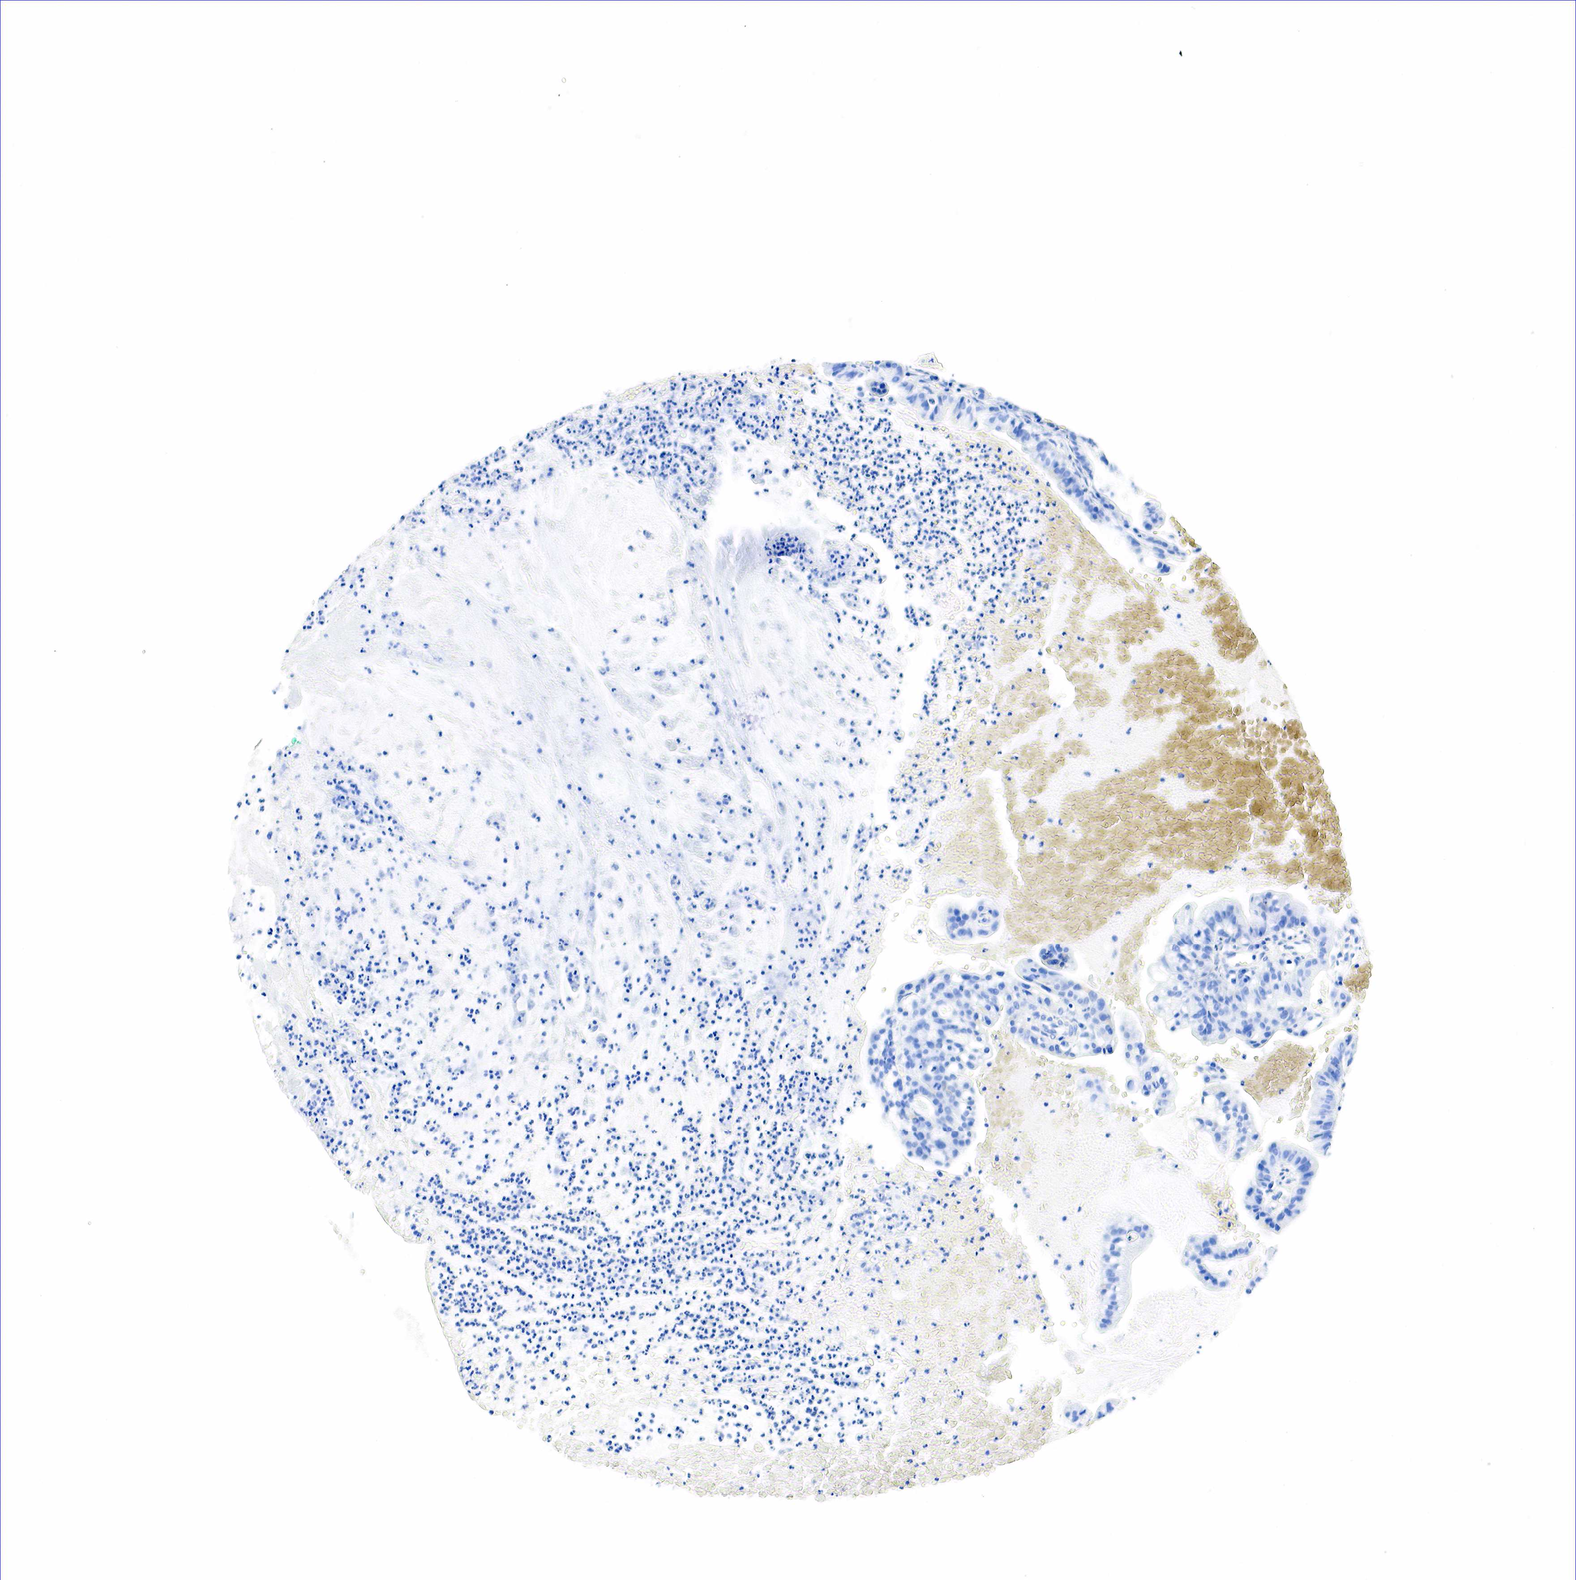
{"staining": {"intensity": "negative", "quantity": "none", "location": "none"}, "tissue": "cervical cancer", "cell_type": "Tumor cells", "image_type": "cancer", "snomed": [{"axis": "morphology", "description": "Adenocarcinoma, NOS"}, {"axis": "topography", "description": "Cervix"}], "caption": "Adenocarcinoma (cervical) stained for a protein using IHC exhibits no positivity tumor cells.", "gene": "ACP3", "patient": {"sex": "female", "age": 41}}